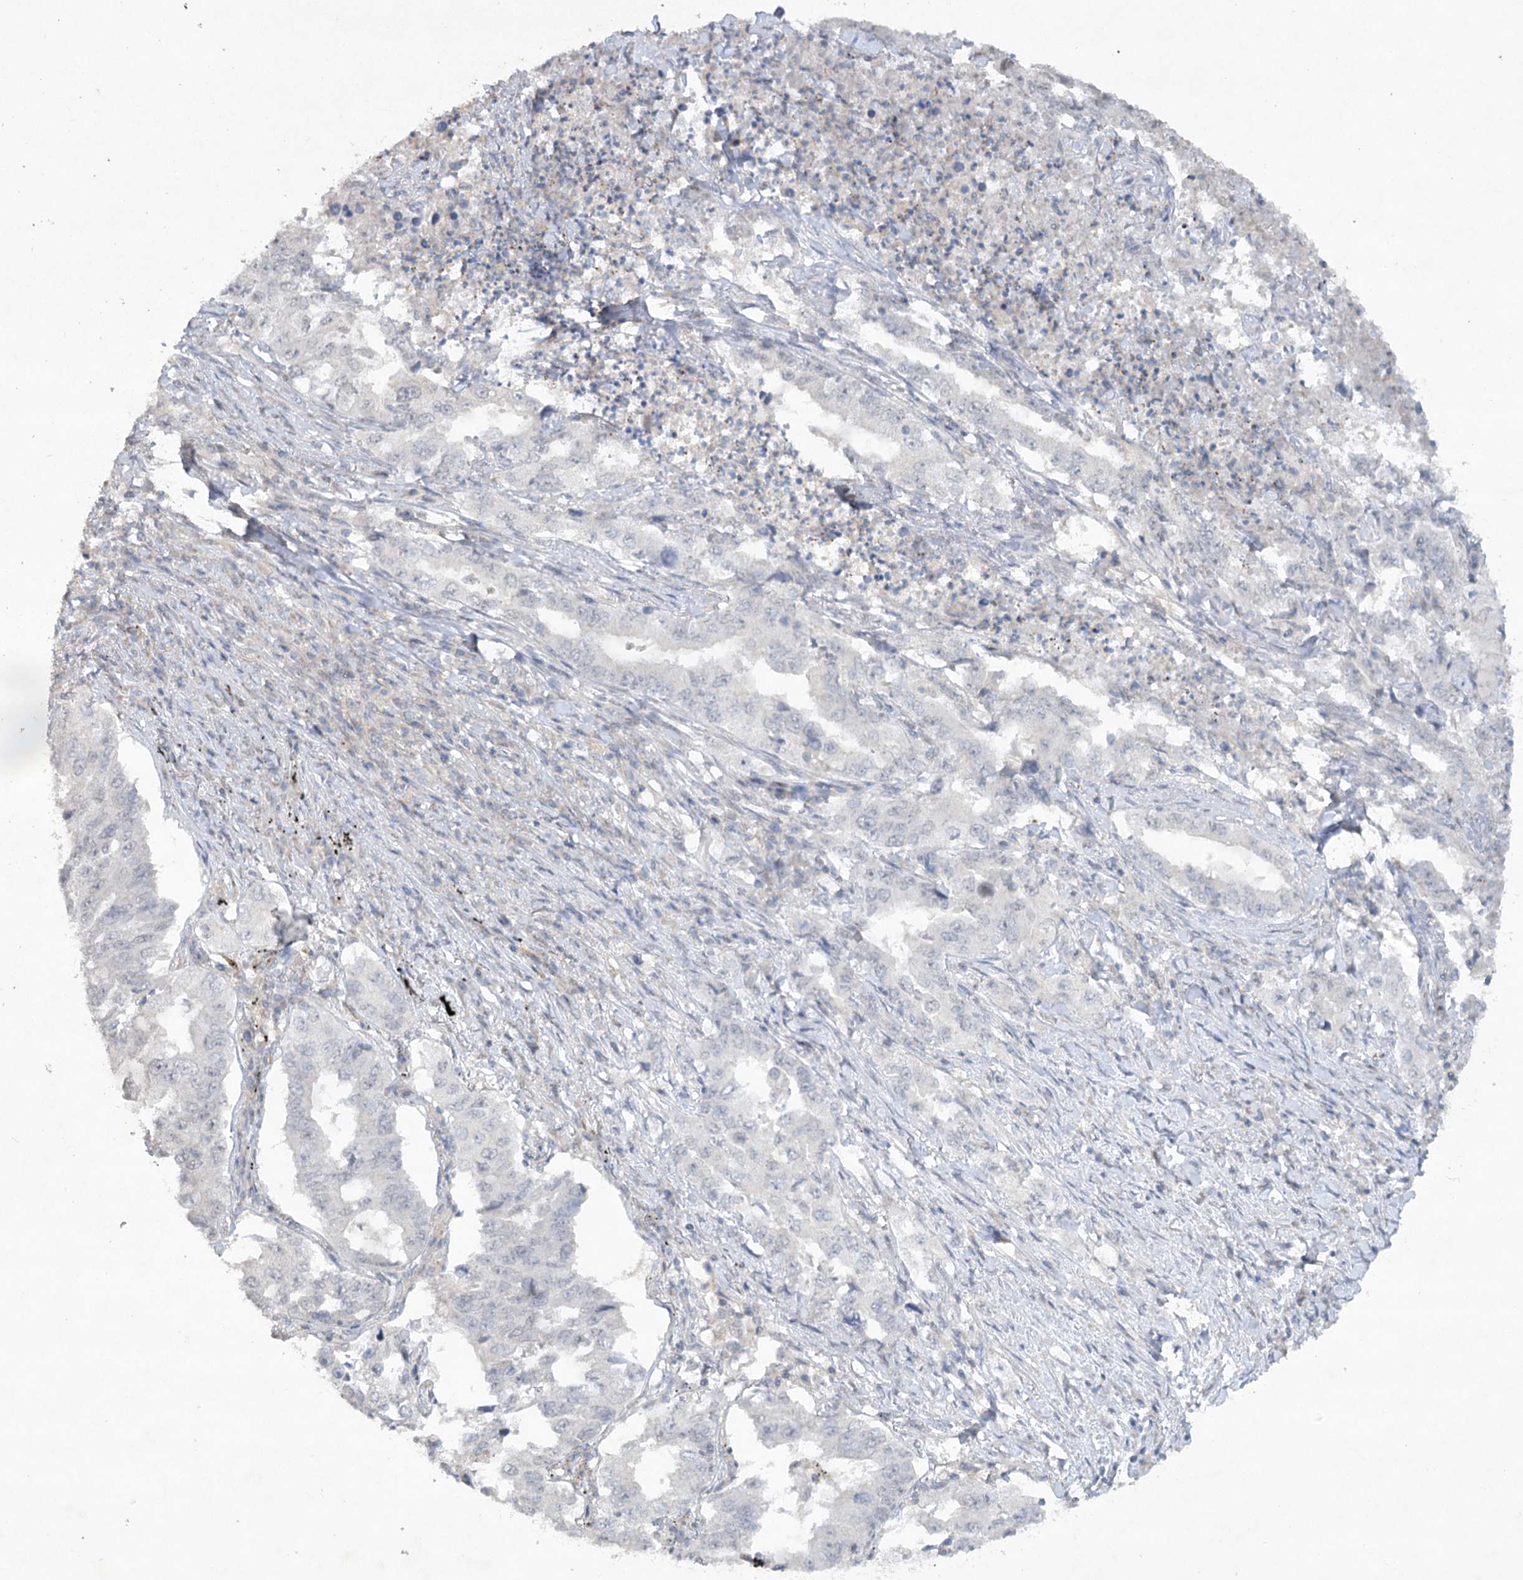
{"staining": {"intensity": "negative", "quantity": "none", "location": "none"}, "tissue": "lung cancer", "cell_type": "Tumor cells", "image_type": "cancer", "snomed": [{"axis": "morphology", "description": "Adenocarcinoma, NOS"}, {"axis": "topography", "description": "Lung"}], "caption": "High power microscopy micrograph of an IHC image of lung cancer (adenocarcinoma), revealing no significant expression in tumor cells.", "gene": "TRAF3IP1", "patient": {"sex": "female", "age": 51}}